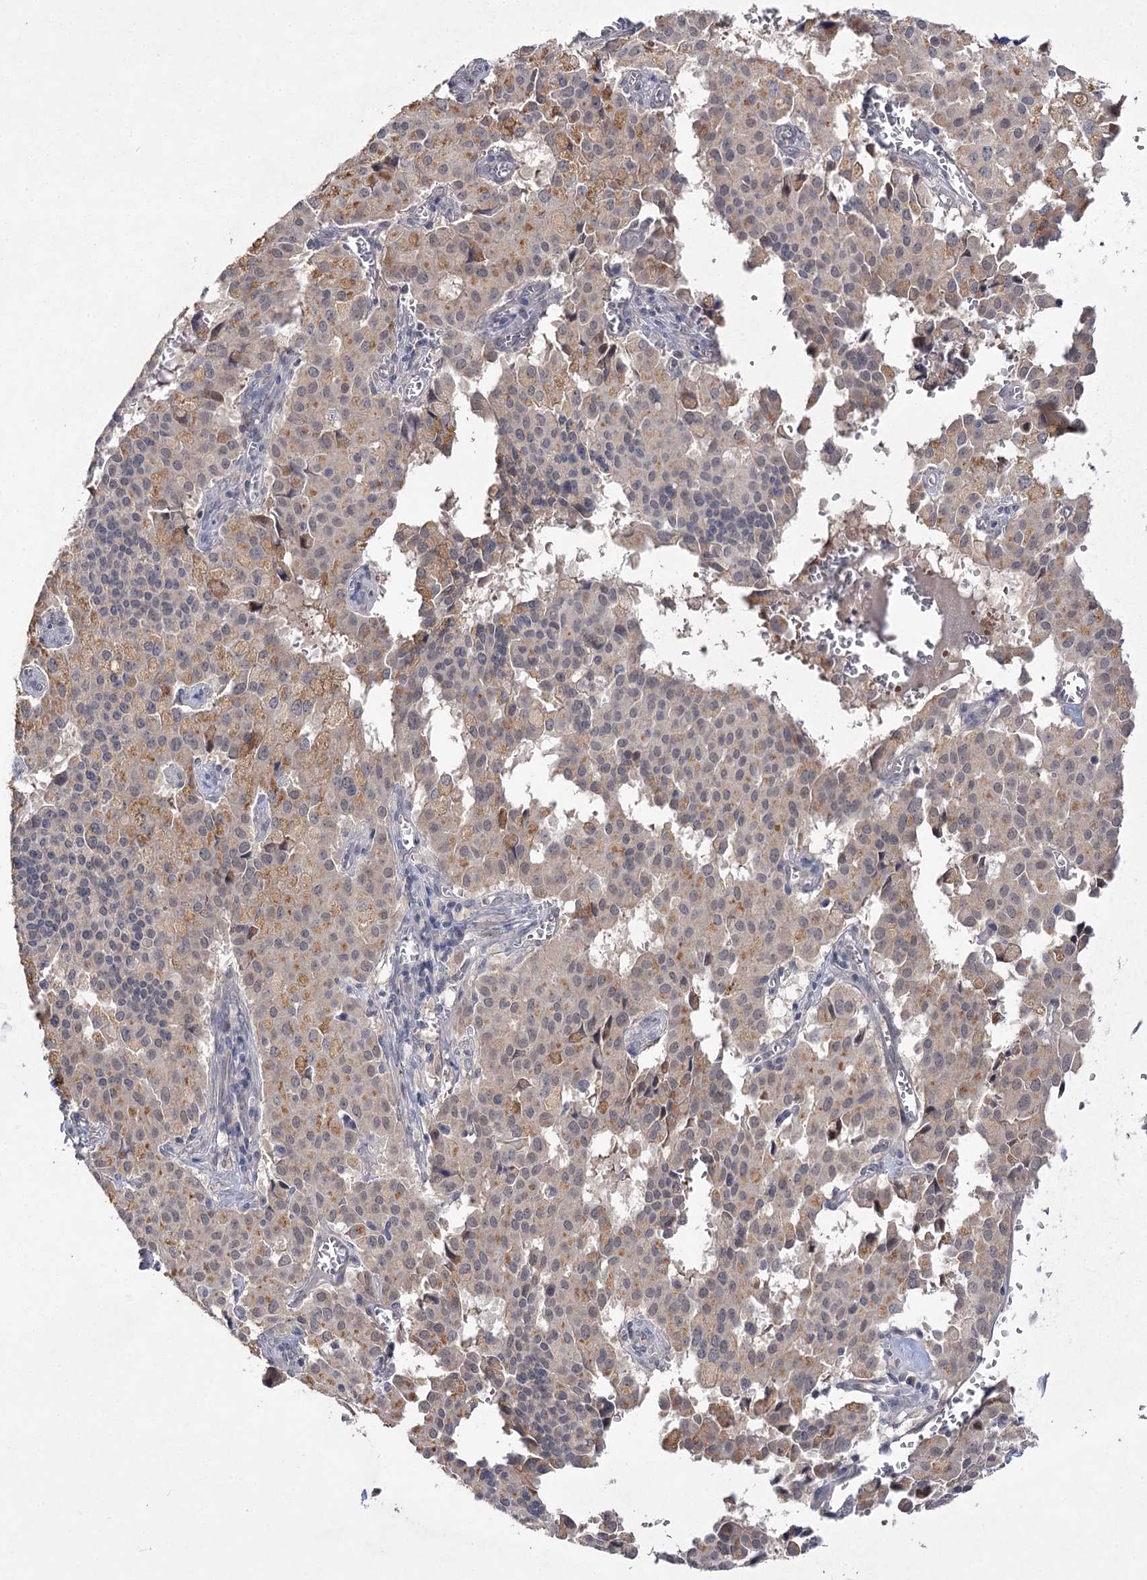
{"staining": {"intensity": "moderate", "quantity": "25%-75%", "location": "cytoplasmic/membranous"}, "tissue": "pancreatic cancer", "cell_type": "Tumor cells", "image_type": "cancer", "snomed": [{"axis": "morphology", "description": "Adenocarcinoma, NOS"}, {"axis": "topography", "description": "Pancreas"}], "caption": "Pancreatic cancer stained with a protein marker displays moderate staining in tumor cells.", "gene": "PHYHIPL", "patient": {"sex": "male", "age": 65}}